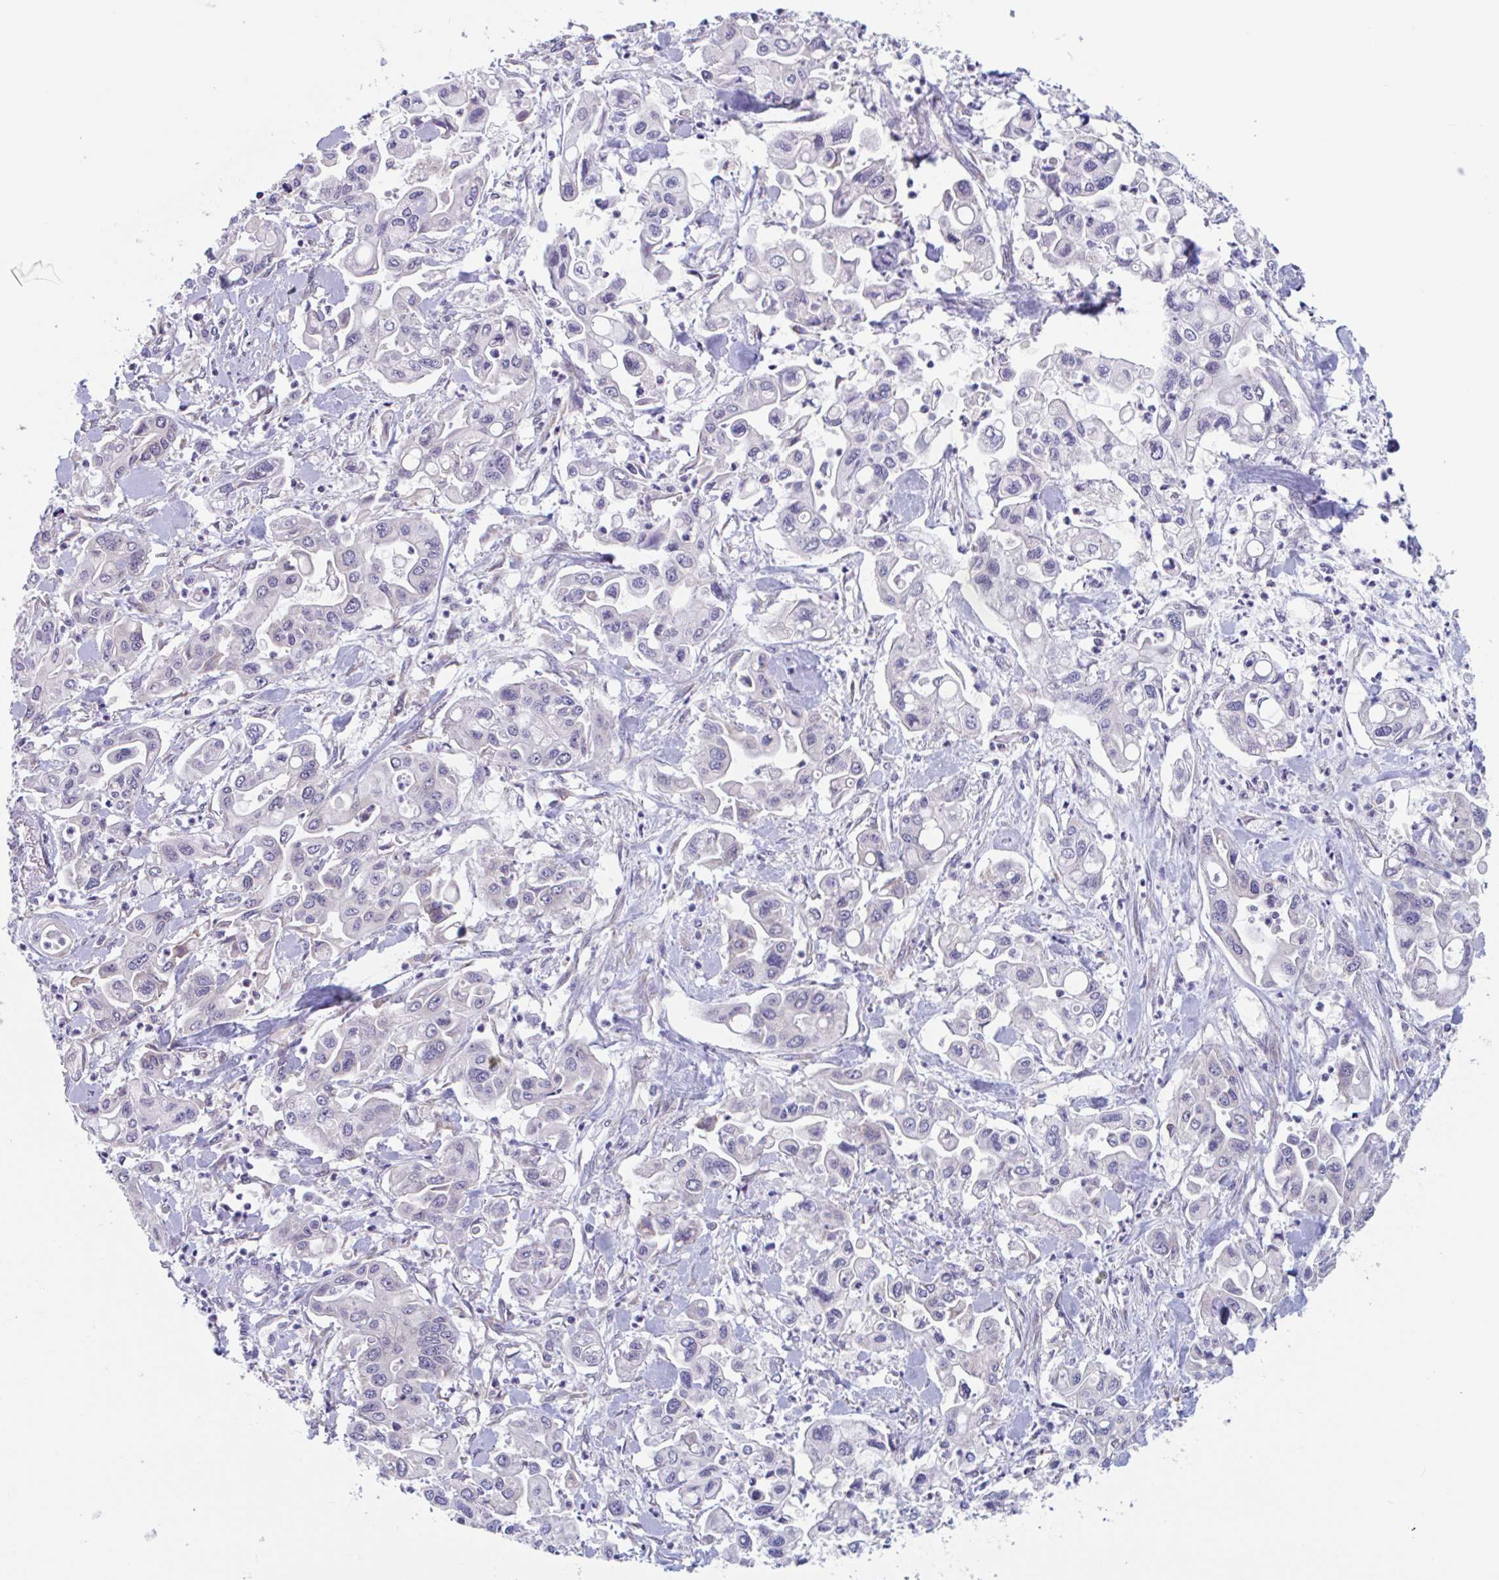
{"staining": {"intensity": "negative", "quantity": "none", "location": "none"}, "tissue": "pancreatic cancer", "cell_type": "Tumor cells", "image_type": "cancer", "snomed": [{"axis": "morphology", "description": "Adenocarcinoma, NOS"}, {"axis": "topography", "description": "Pancreas"}], "caption": "Adenocarcinoma (pancreatic) was stained to show a protein in brown. There is no significant positivity in tumor cells.", "gene": "SNX8", "patient": {"sex": "male", "age": 62}}